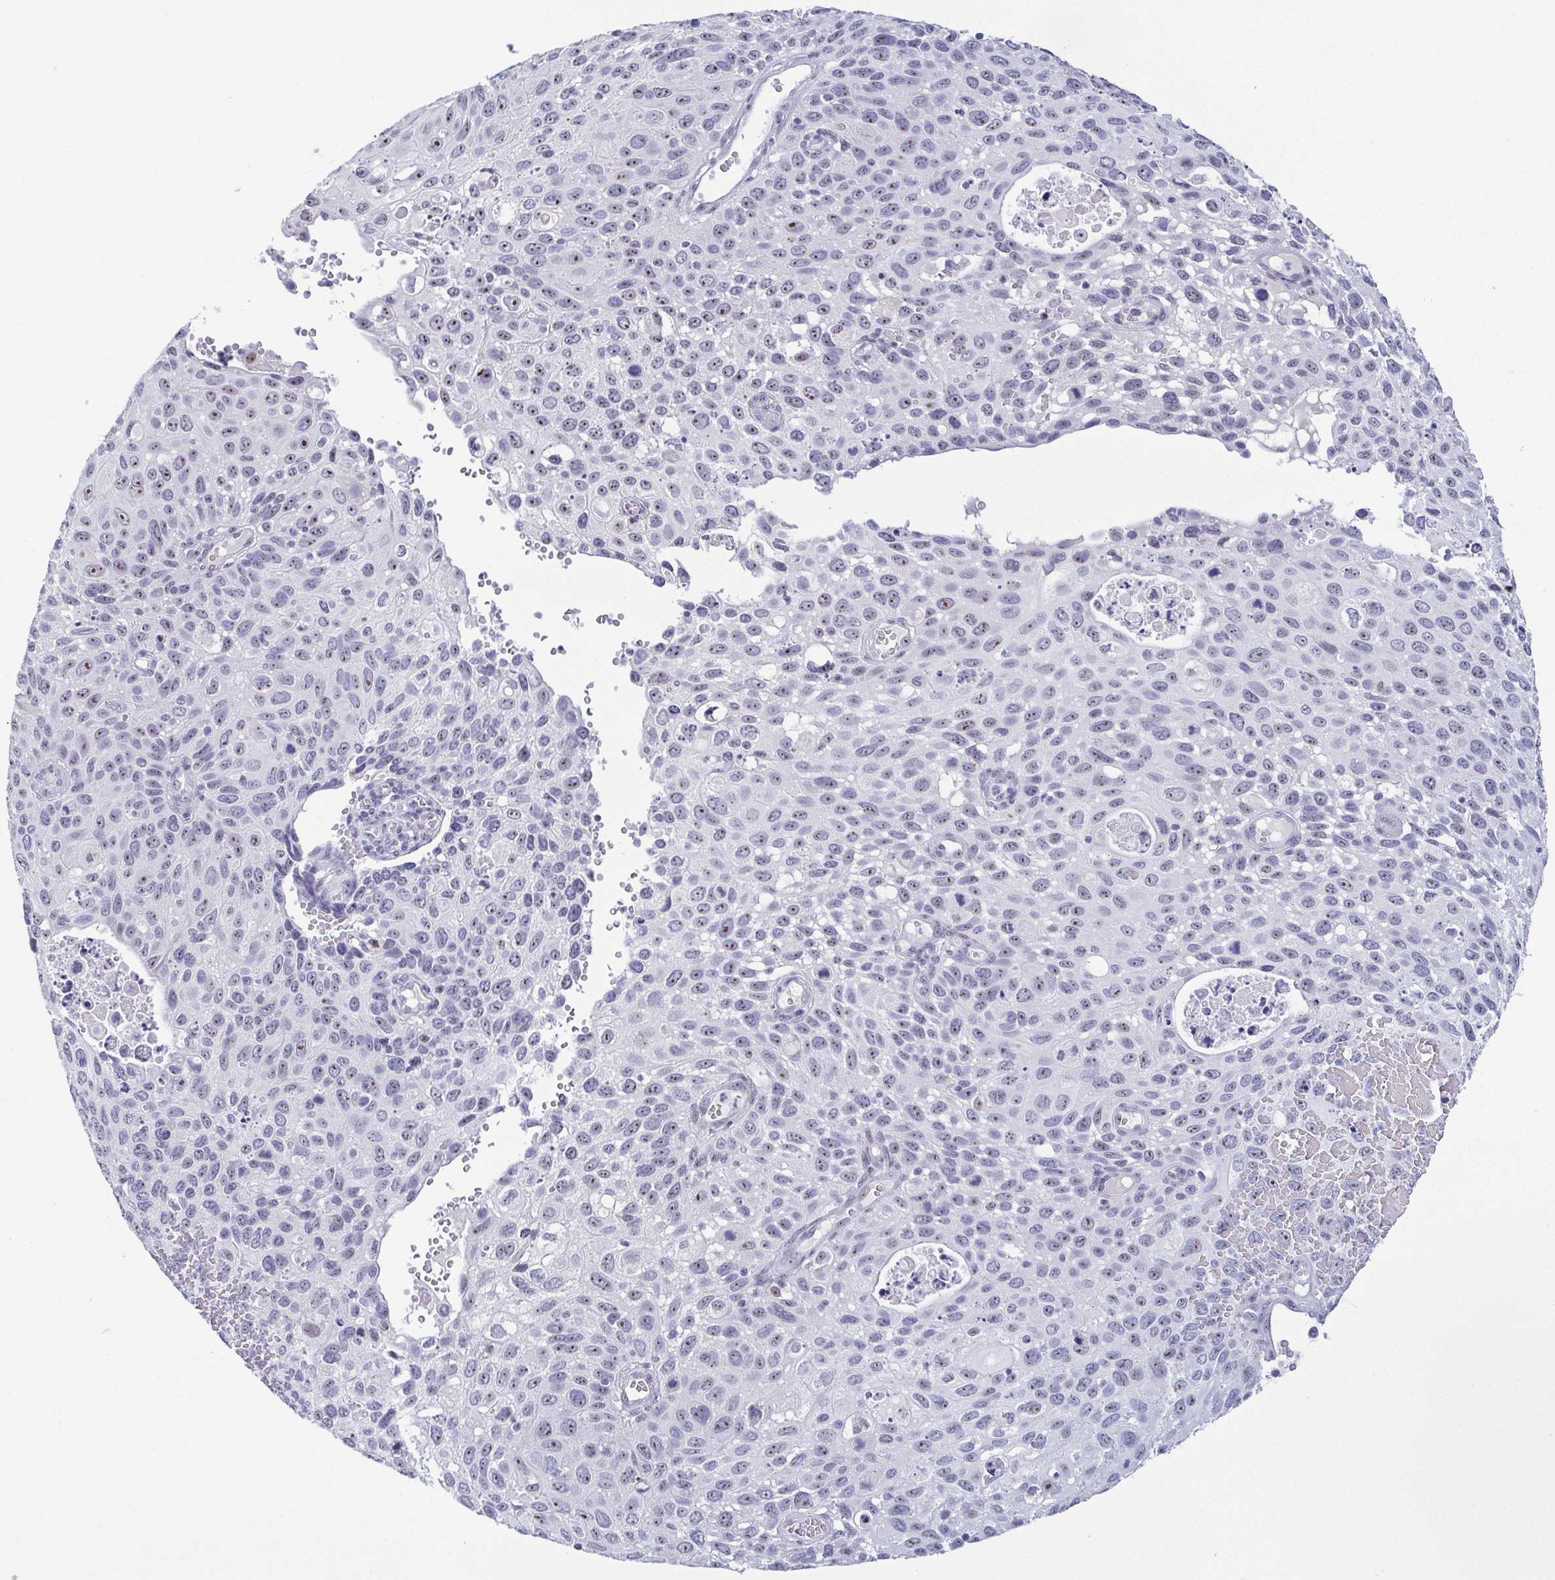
{"staining": {"intensity": "weak", "quantity": "25%-75%", "location": "nuclear"}, "tissue": "cervical cancer", "cell_type": "Tumor cells", "image_type": "cancer", "snomed": [{"axis": "morphology", "description": "Squamous cell carcinoma, NOS"}, {"axis": "topography", "description": "Cervix"}], "caption": "Immunohistochemical staining of squamous cell carcinoma (cervical) reveals weak nuclear protein staining in approximately 25%-75% of tumor cells.", "gene": "BZW1", "patient": {"sex": "female", "age": 70}}